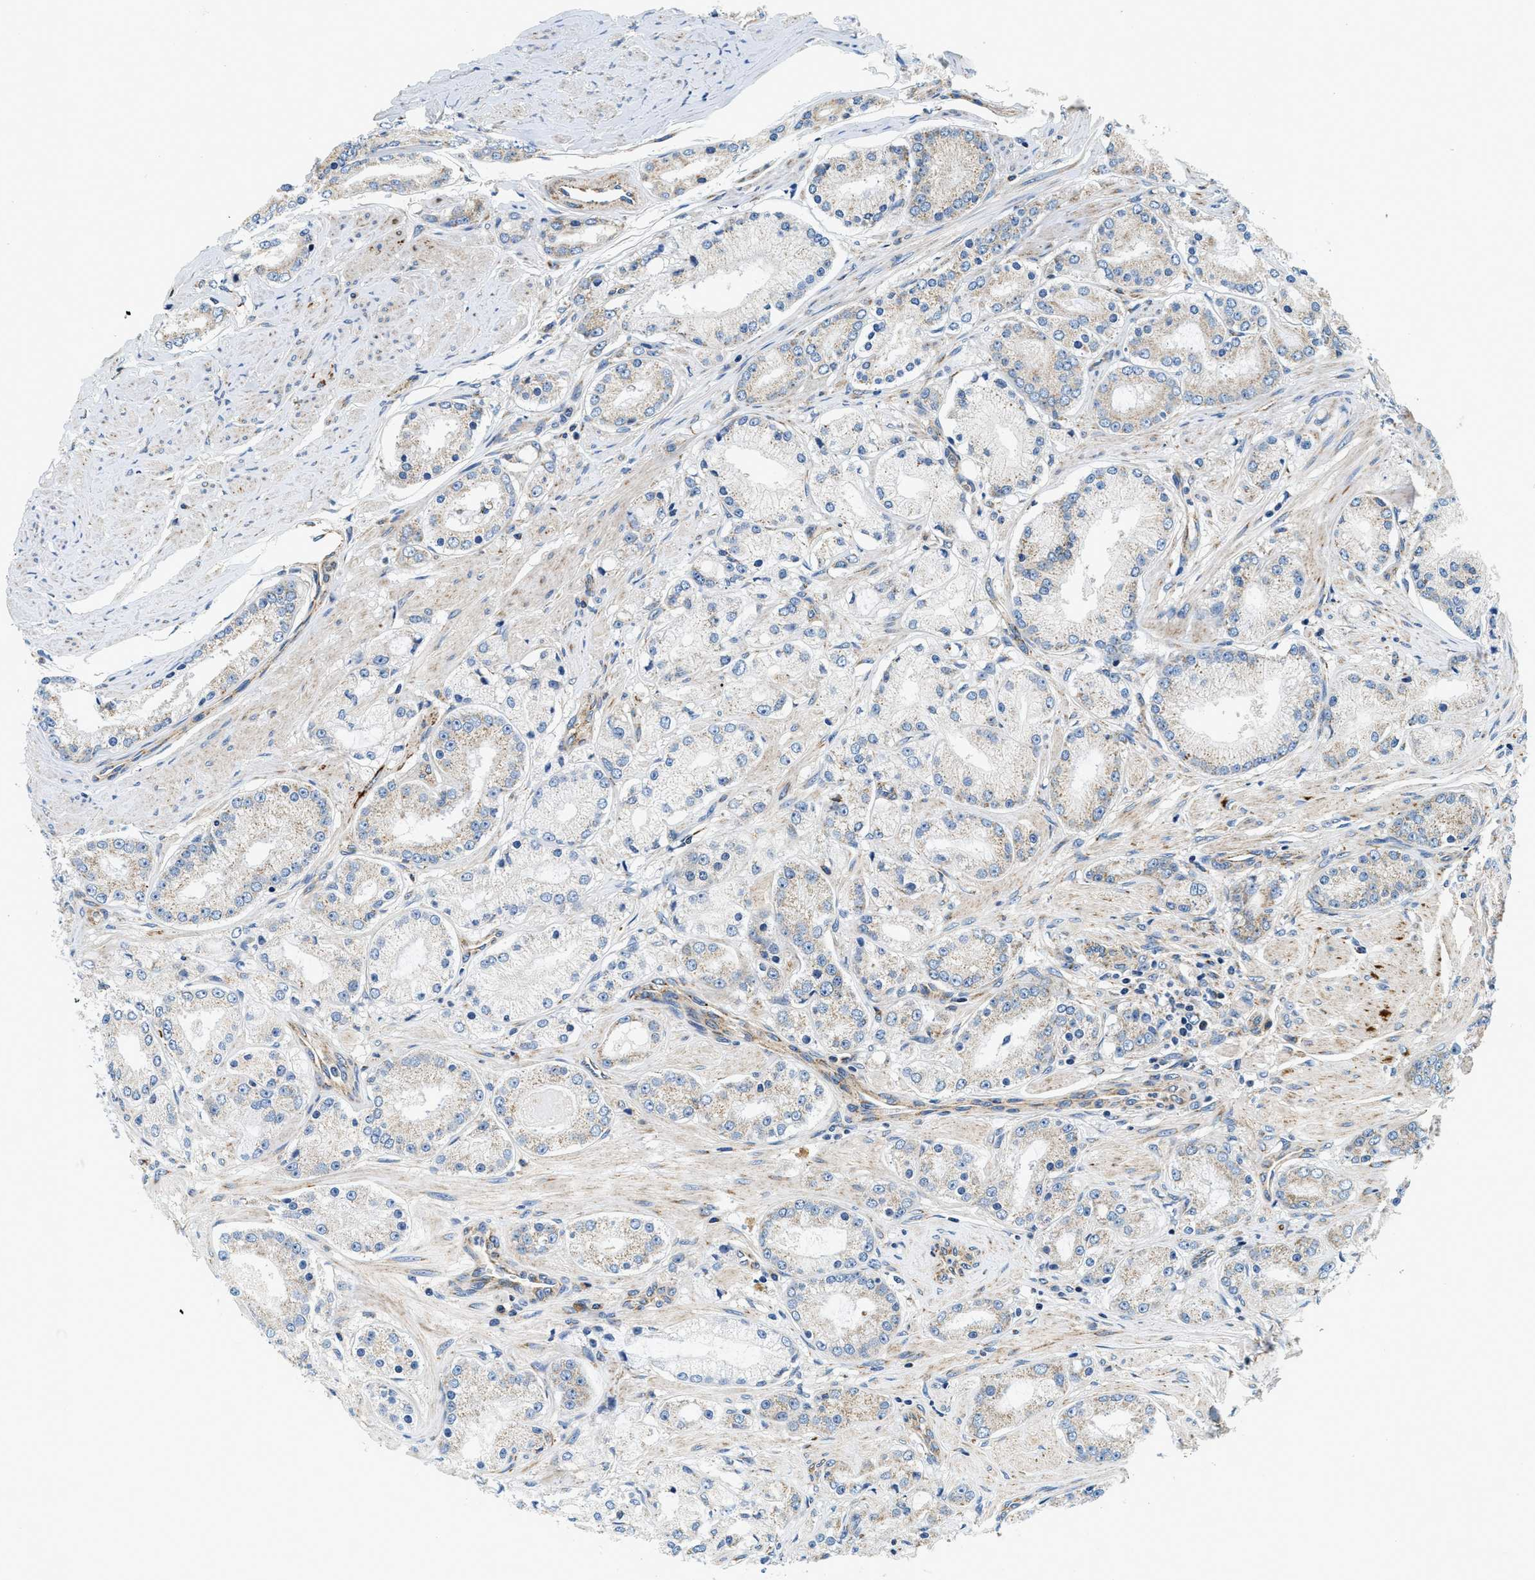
{"staining": {"intensity": "weak", "quantity": "<25%", "location": "cytoplasmic/membranous"}, "tissue": "prostate cancer", "cell_type": "Tumor cells", "image_type": "cancer", "snomed": [{"axis": "morphology", "description": "Adenocarcinoma, Low grade"}, {"axis": "topography", "description": "Prostate"}], "caption": "Tumor cells show no significant expression in prostate cancer (adenocarcinoma (low-grade)). Nuclei are stained in blue.", "gene": "SAMD4B", "patient": {"sex": "male", "age": 63}}